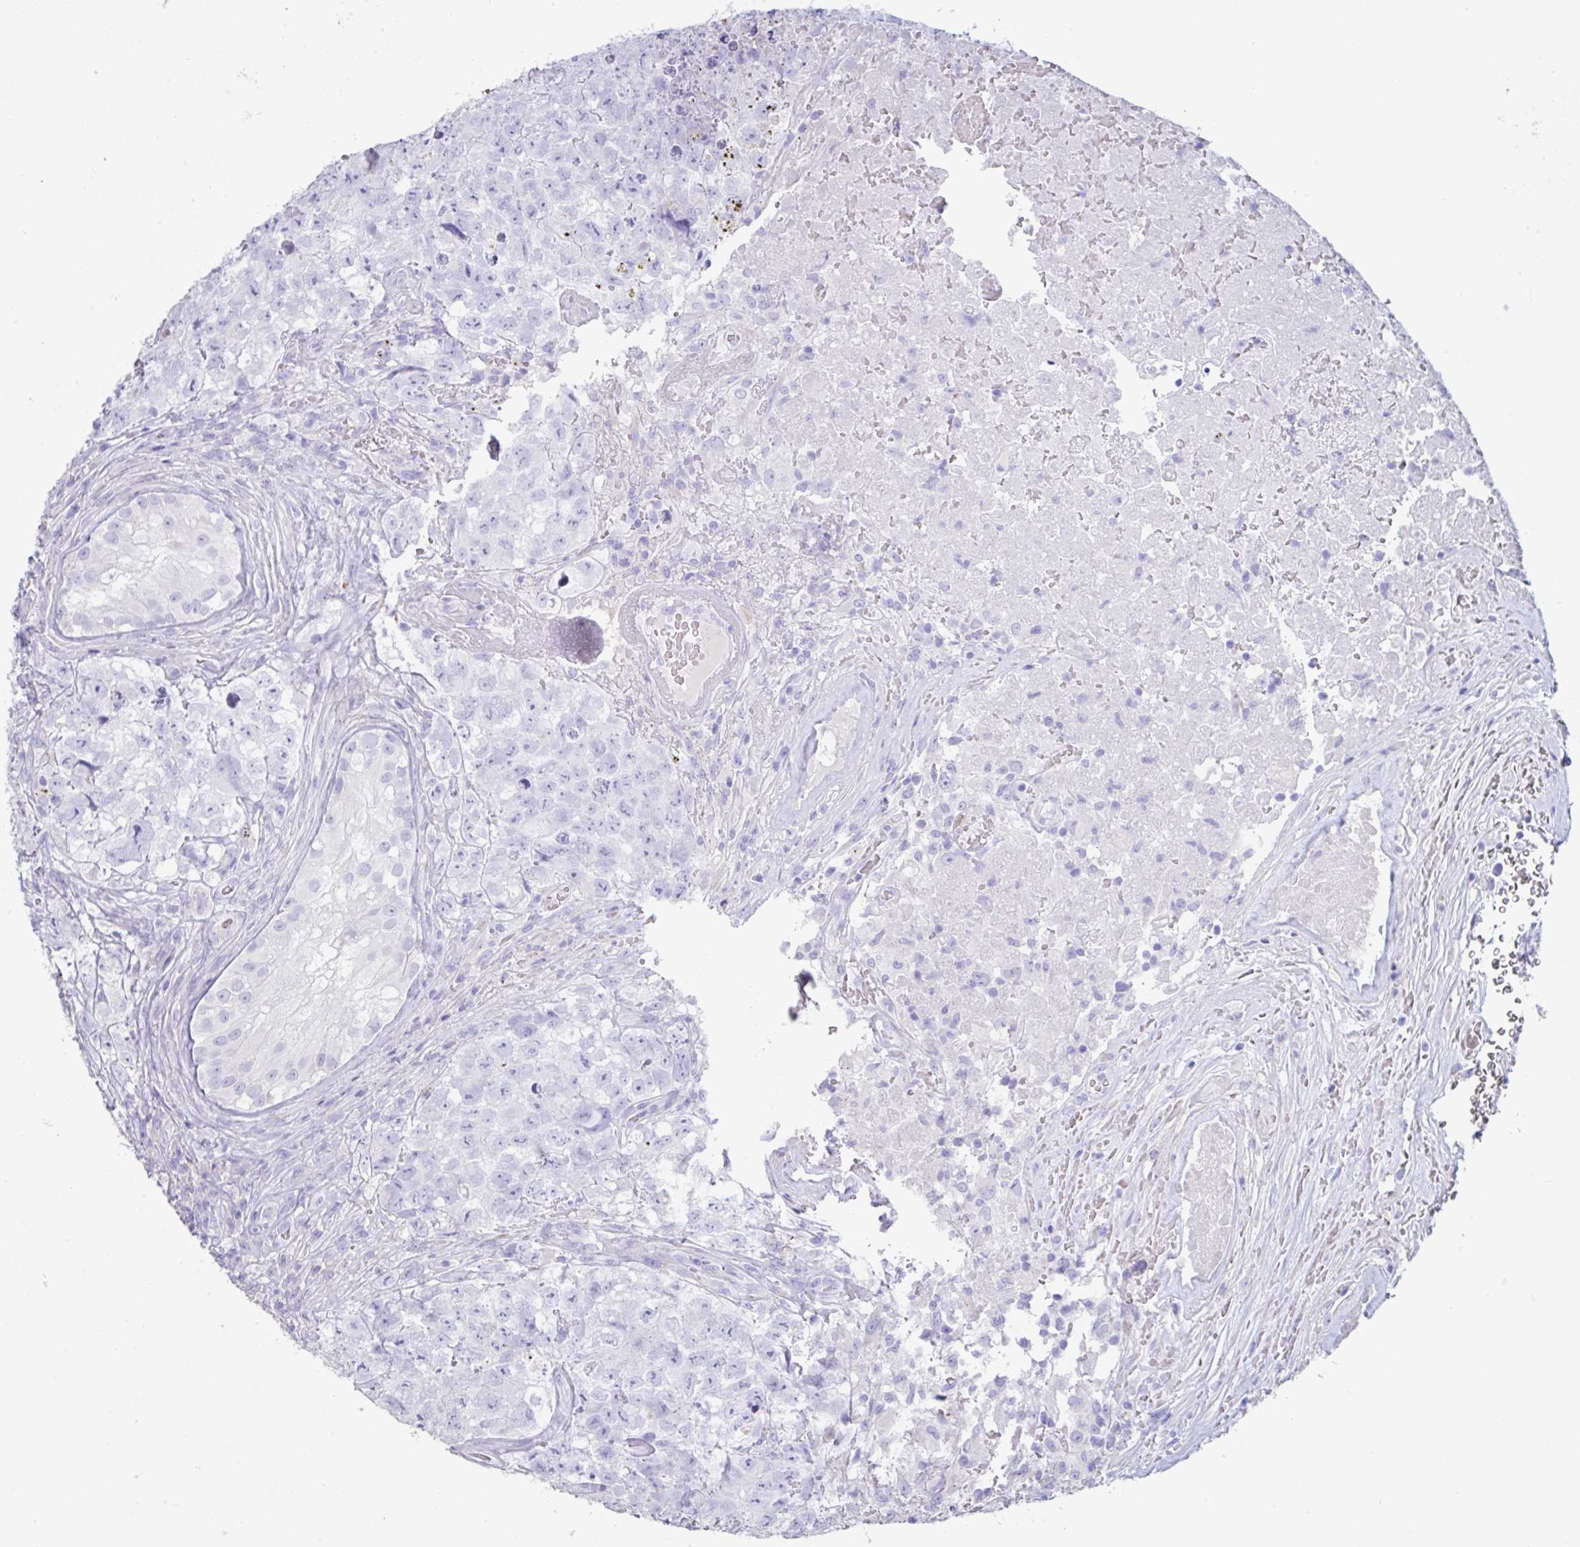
{"staining": {"intensity": "negative", "quantity": "none", "location": "none"}, "tissue": "testis cancer", "cell_type": "Tumor cells", "image_type": "cancer", "snomed": [{"axis": "morphology", "description": "Carcinoma, Embryonal, NOS"}, {"axis": "topography", "description": "Testis"}], "caption": "This is a image of immunohistochemistry staining of testis embryonal carcinoma, which shows no expression in tumor cells. (Stains: DAB (3,3'-diaminobenzidine) immunohistochemistry (IHC) with hematoxylin counter stain, Microscopy: brightfield microscopy at high magnification).", "gene": "TNNC1", "patient": {"sex": "male", "age": 18}}